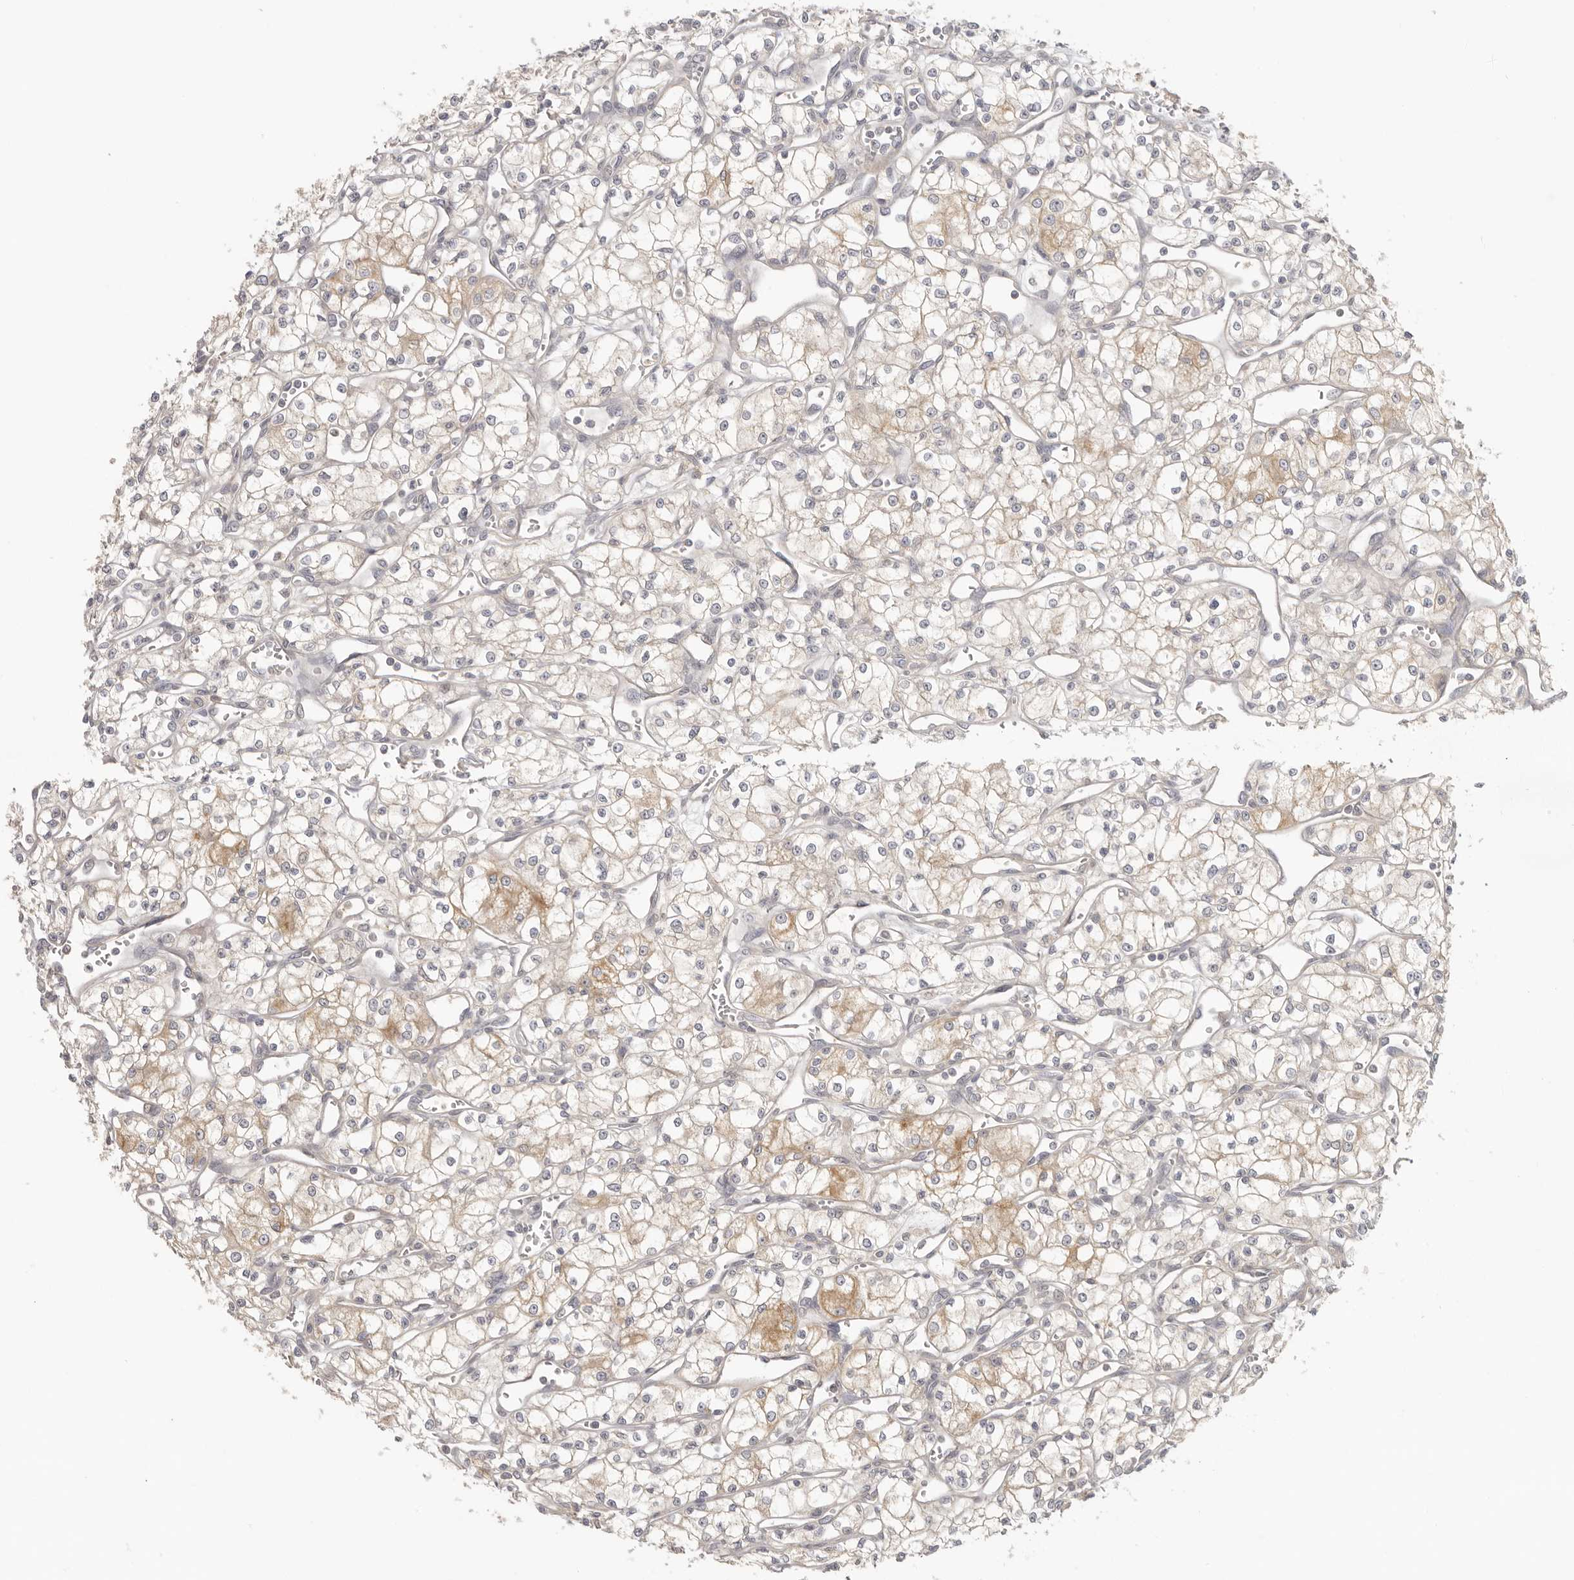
{"staining": {"intensity": "moderate", "quantity": "<25%", "location": "cytoplasmic/membranous"}, "tissue": "renal cancer", "cell_type": "Tumor cells", "image_type": "cancer", "snomed": [{"axis": "morphology", "description": "Adenocarcinoma, NOS"}, {"axis": "topography", "description": "Kidney"}], "caption": "A brown stain labels moderate cytoplasmic/membranous staining of a protein in human adenocarcinoma (renal) tumor cells.", "gene": "AHDC1", "patient": {"sex": "male", "age": 59}}